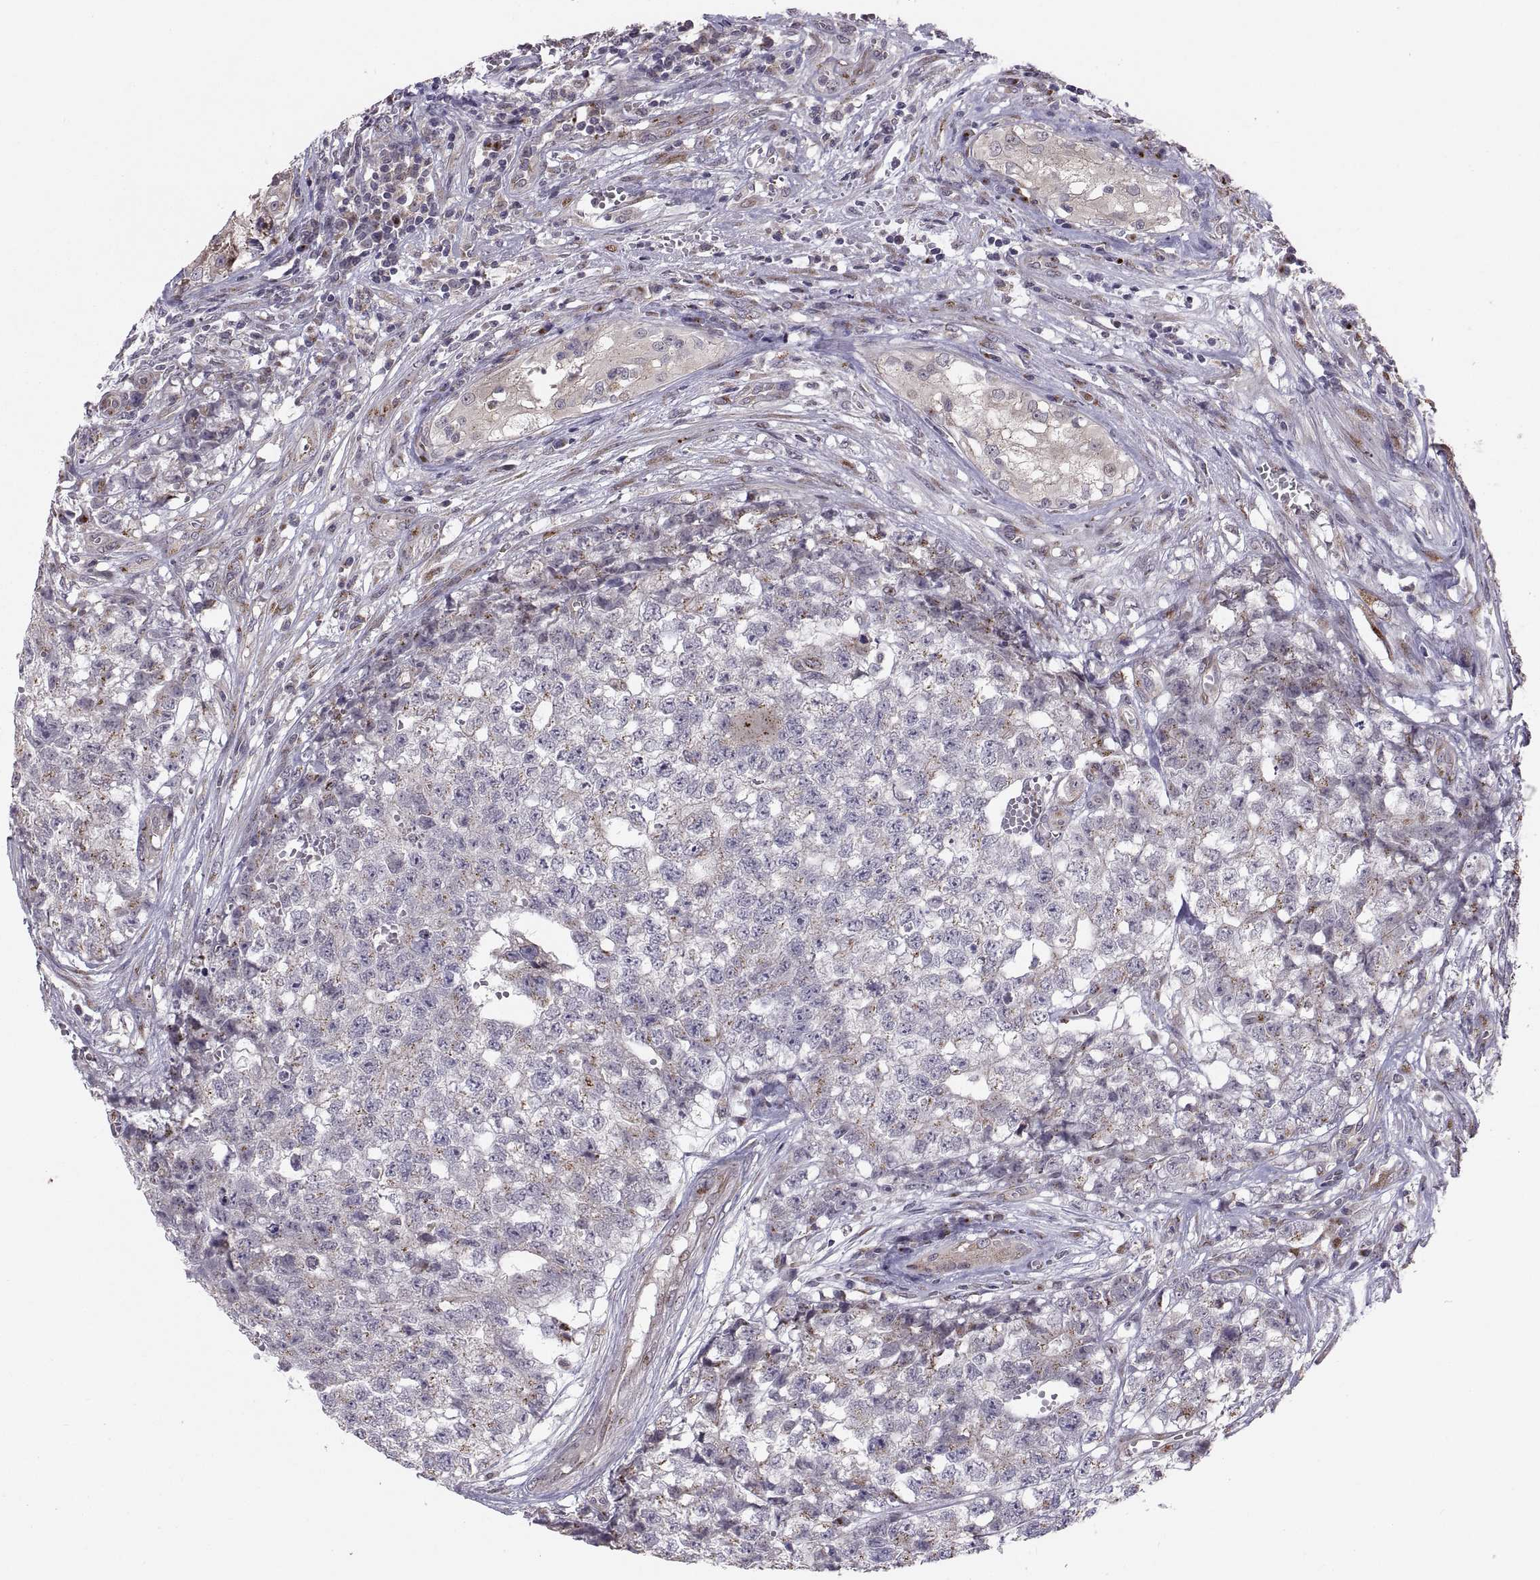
{"staining": {"intensity": "weak", "quantity": "25%-75%", "location": "cytoplasmic/membranous"}, "tissue": "testis cancer", "cell_type": "Tumor cells", "image_type": "cancer", "snomed": [{"axis": "morphology", "description": "Seminoma, NOS"}, {"axis": "morphology", "description": "Carcinoma, Embryonal, NOS"}, {"axis": "topography", "description": "Testis"}], "caption": "Brown immunohistochemical staining in seminoma (testis) demonstrates weak cytoplasmic/membranous staining in approximately 25%-75% of tumor cells.", "gene": "TESC", "patient": {"sex": "male", "age": 22}}